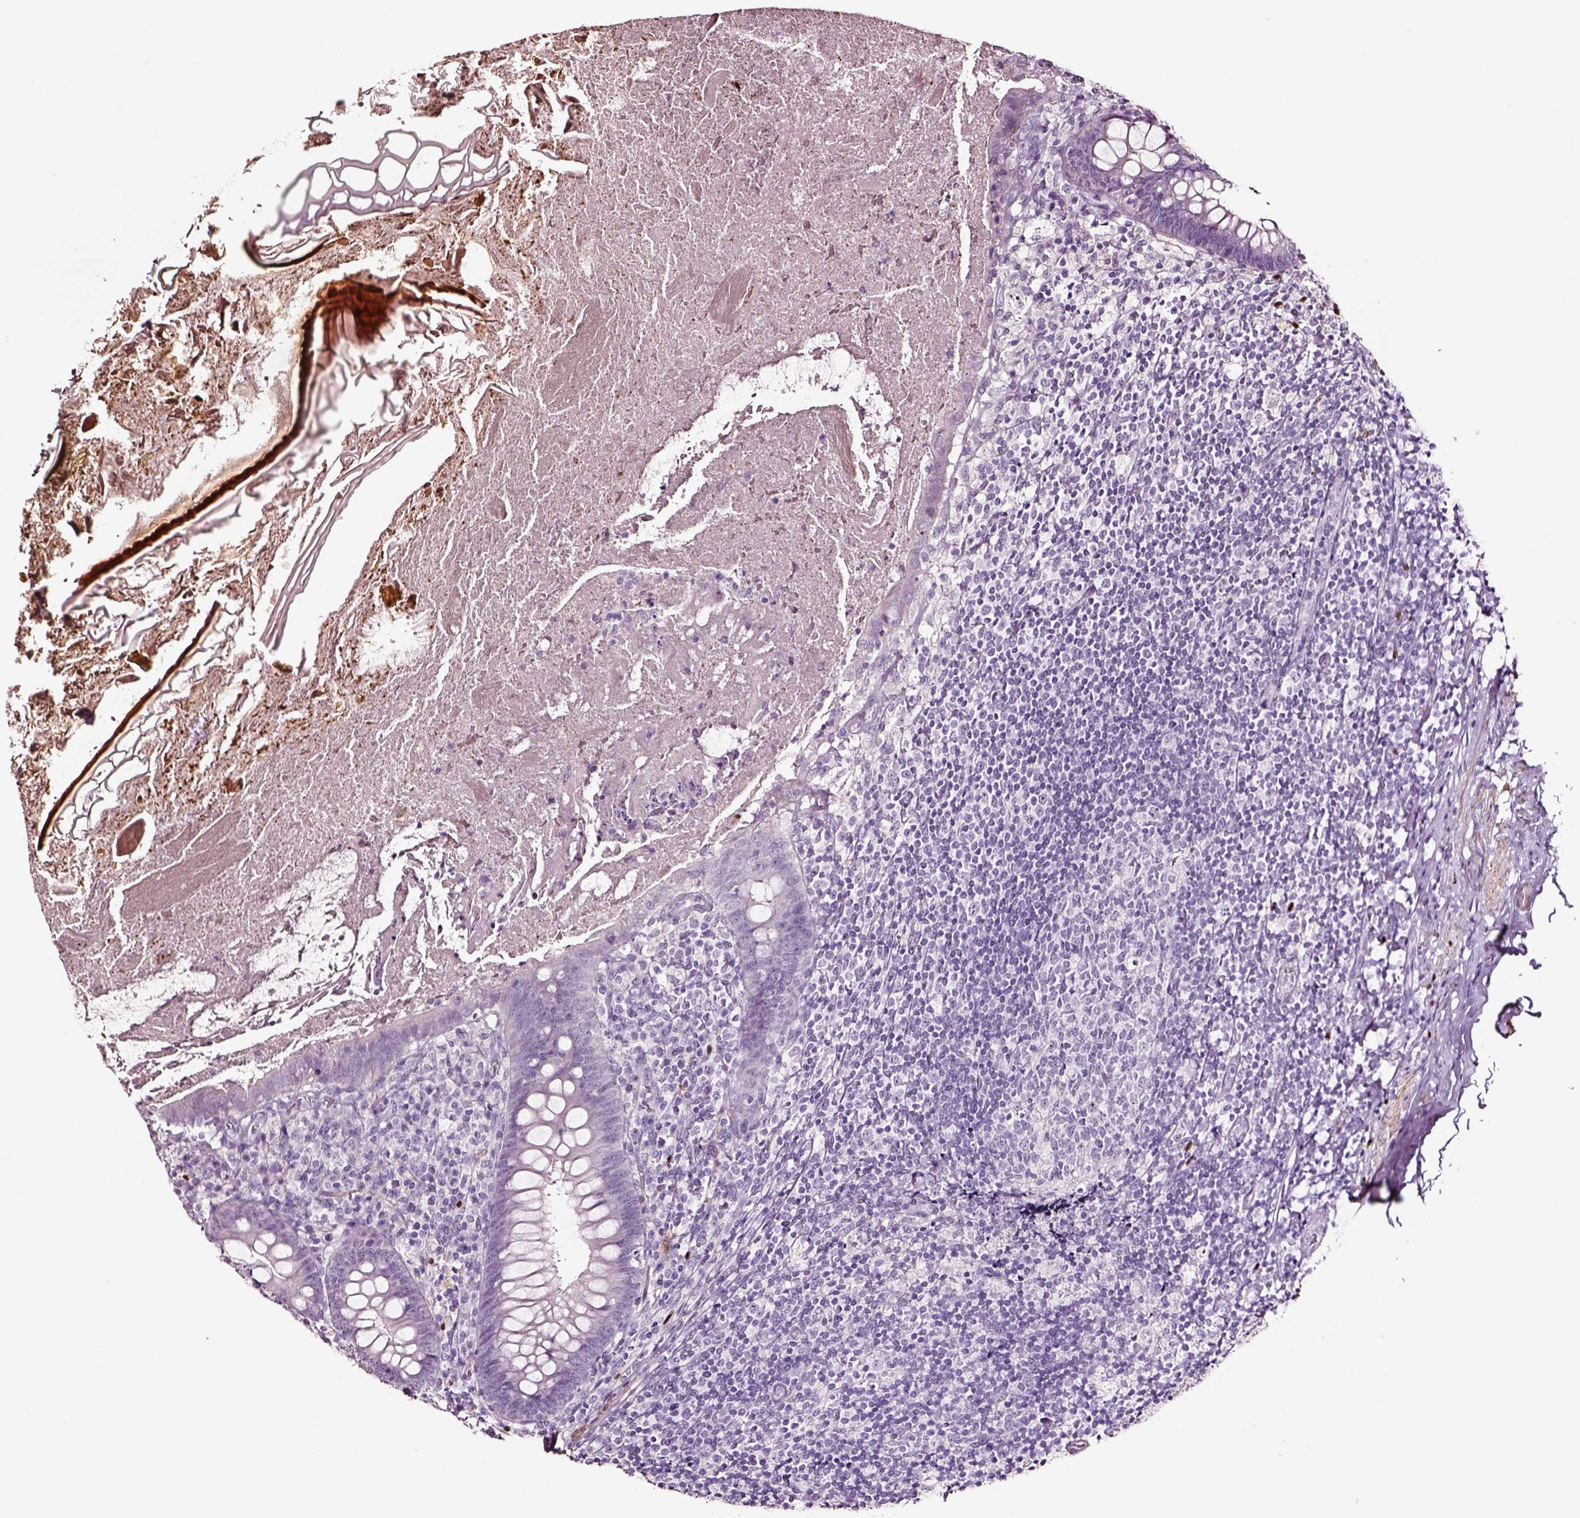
{"staining": {"intensity": "negative", "quantity": "none", "location": "none"}, "tissue": "appendix", "cell_type": "Glandular cells", "image_type": "normal", "snomed": [{"axis": "morphology", "description": "Normal tissue, NOS"}, {"axis": "topography", "description": "Appendix"}], "caption": "DAB (3,3'-diaminobenzidine) immunohistochemical staining of unremarkable human appendix demonstrates no significant staining in glandular cells.", "gene": "SOX10", "patient": {"sex": "male", "age": 47}}